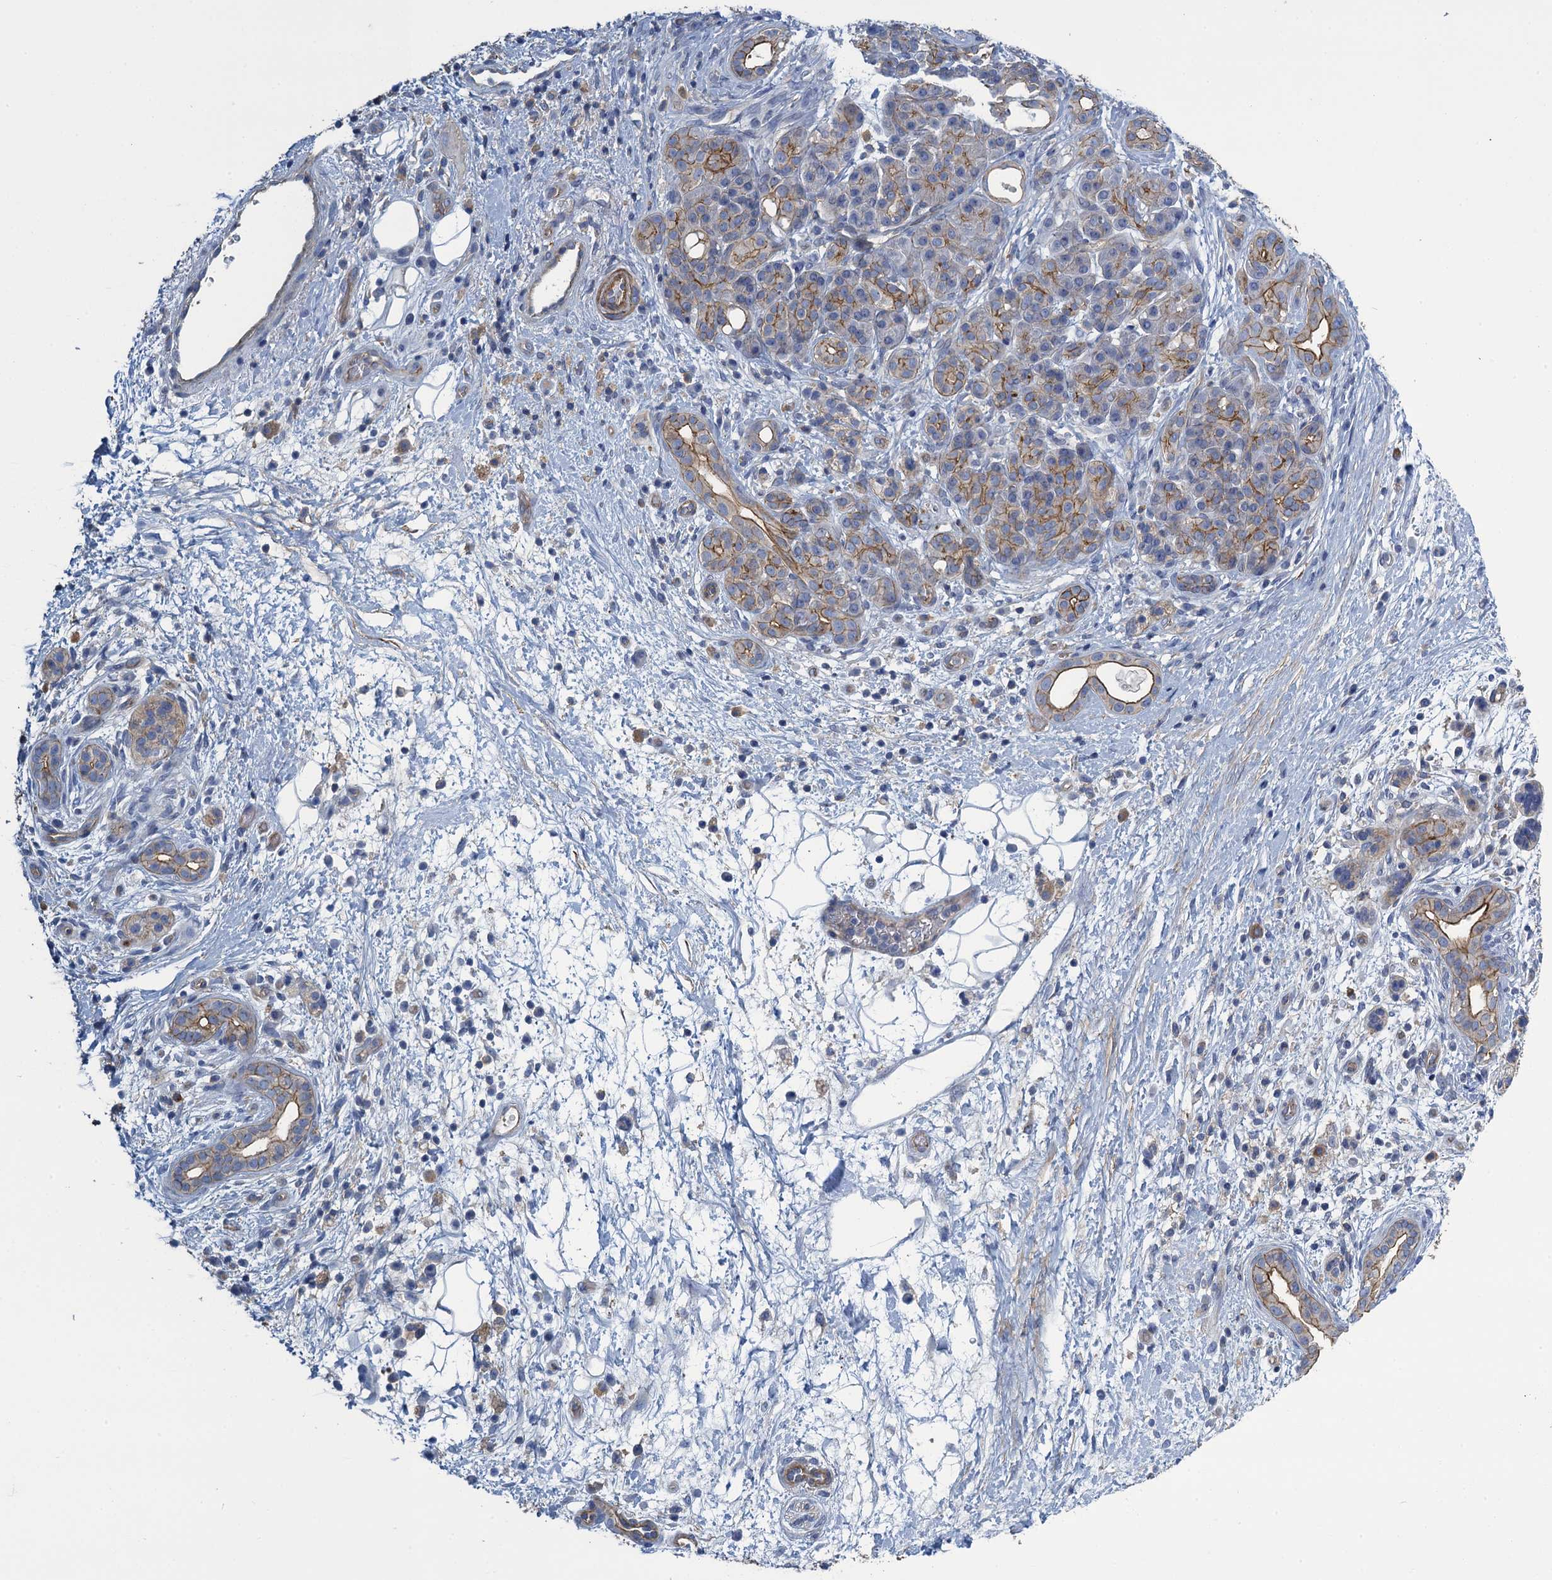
{"staining": {"intensity": "moderate", "quantity": "<25%", "location": "cytoplasmic/membranous"}, "tissue": "pancreatic cancer", "cell_type": "Tumor cells", "image_type": "cancer", "snomed": [{"axis": "morphology", "description": "Adenocarcinoma, NOS"}, {"axis": "topography", "description": "Pancreas"}], "caption": "Pancreatic cancer was stained to show a protein in brown. There is low levels of moderate cytoplasmic/membranous positivity in approximately <25% of tumor cells. (Brightfield microscopy of DAB IHC at high magnification).", "gene": "PROSER2", "patient": {"sex": "male", "age": 78}}